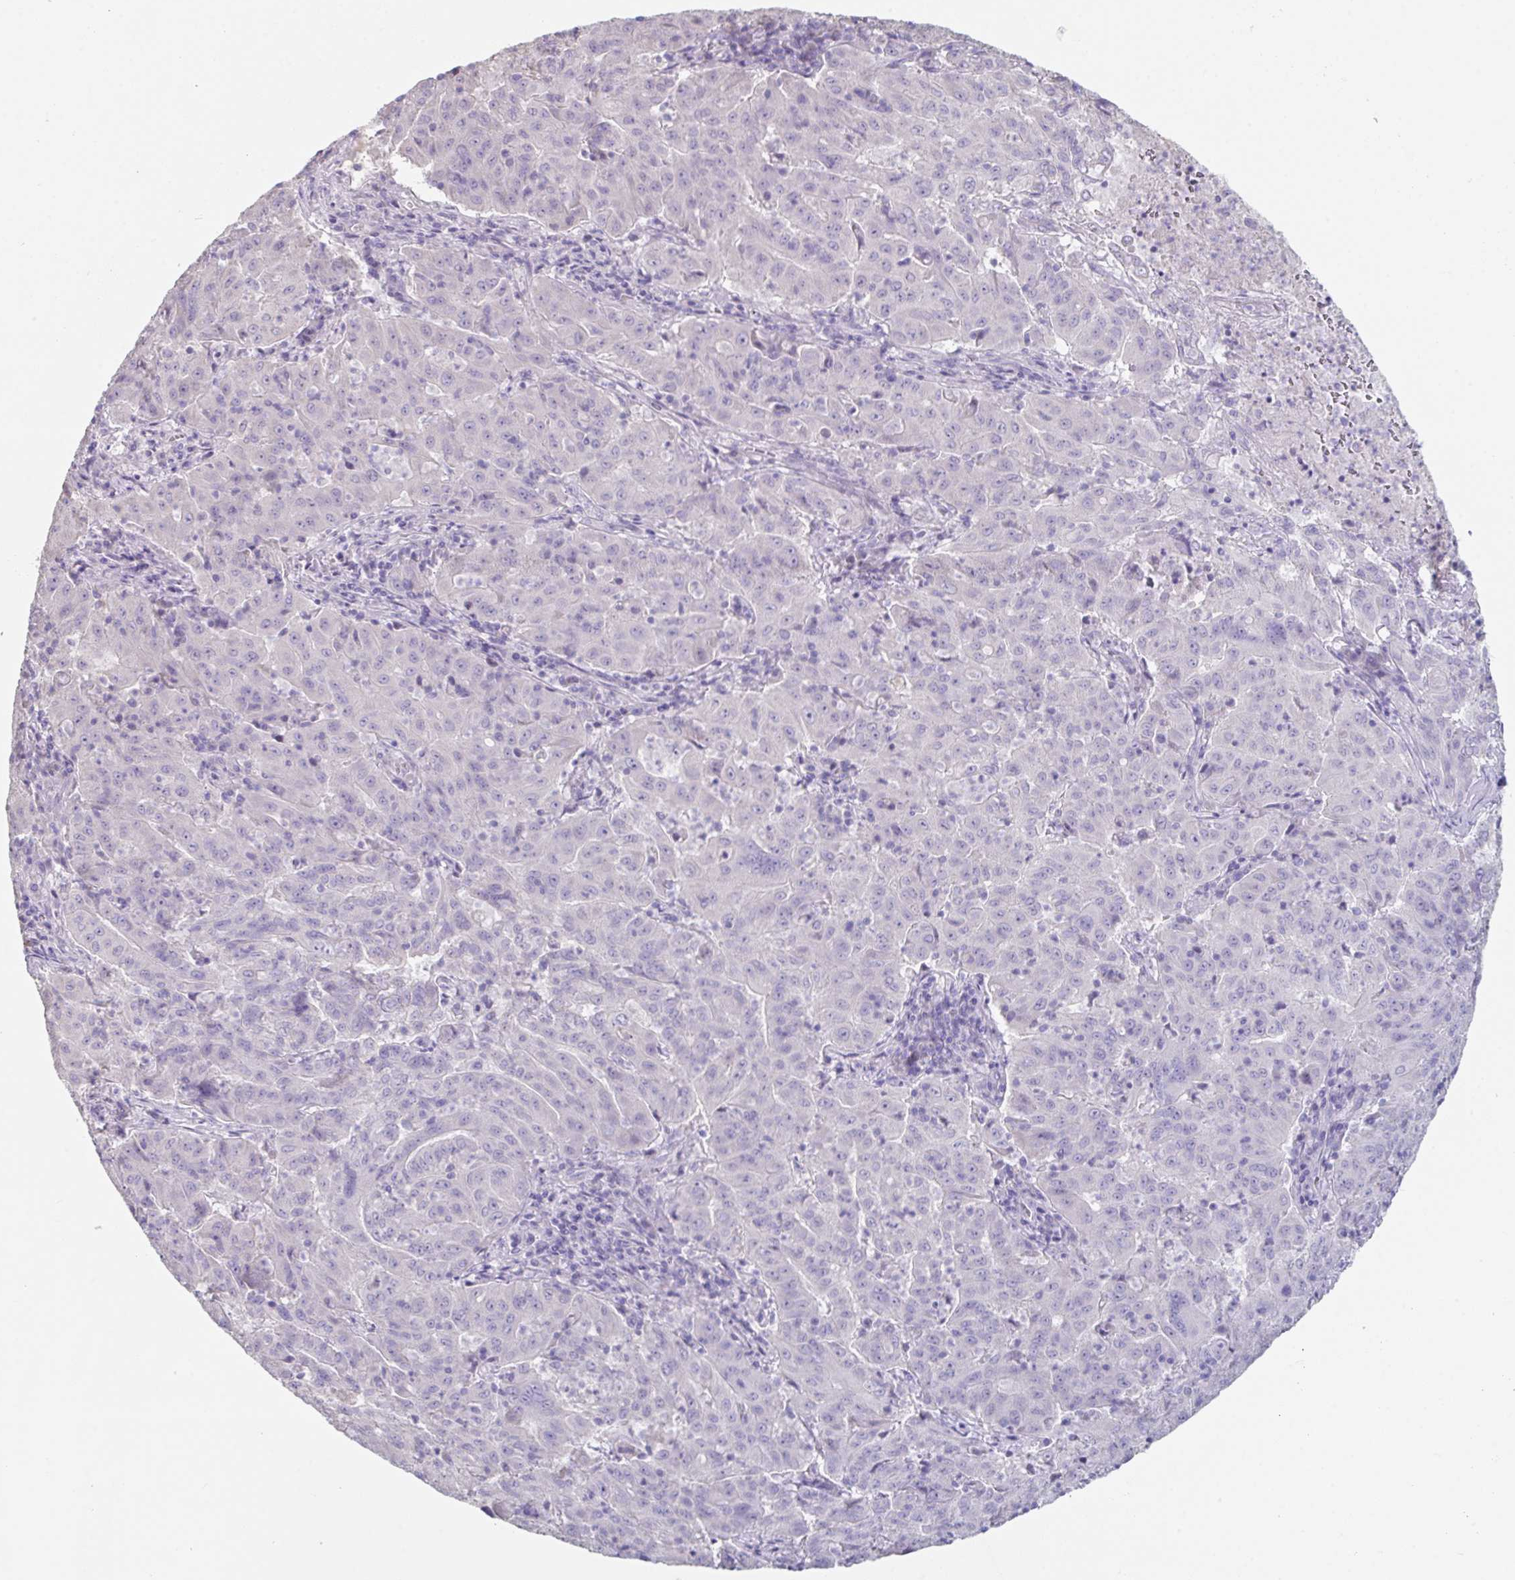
{"staining": {"intensity": "negative", "quantity": "none", "location": "none"}, "tissue": "pancreatic cancer", "cell_type": "Tumor cells", "image_type": "cancer", "snomed": [{"axis": "morphology", "description": "Adenocarcinoma, NOS"}, {"axis": "topography", "description": "Pancreas"}], "caption": "High power microscopy photomicrograph of an immunohistochemistry (IHC) image of pancreatic cancer (adenocarcinoma), revealing no significant expression in tumor cells.", "gene": "SLC44A4", "patient": {"sex": "male", "age": 63}}